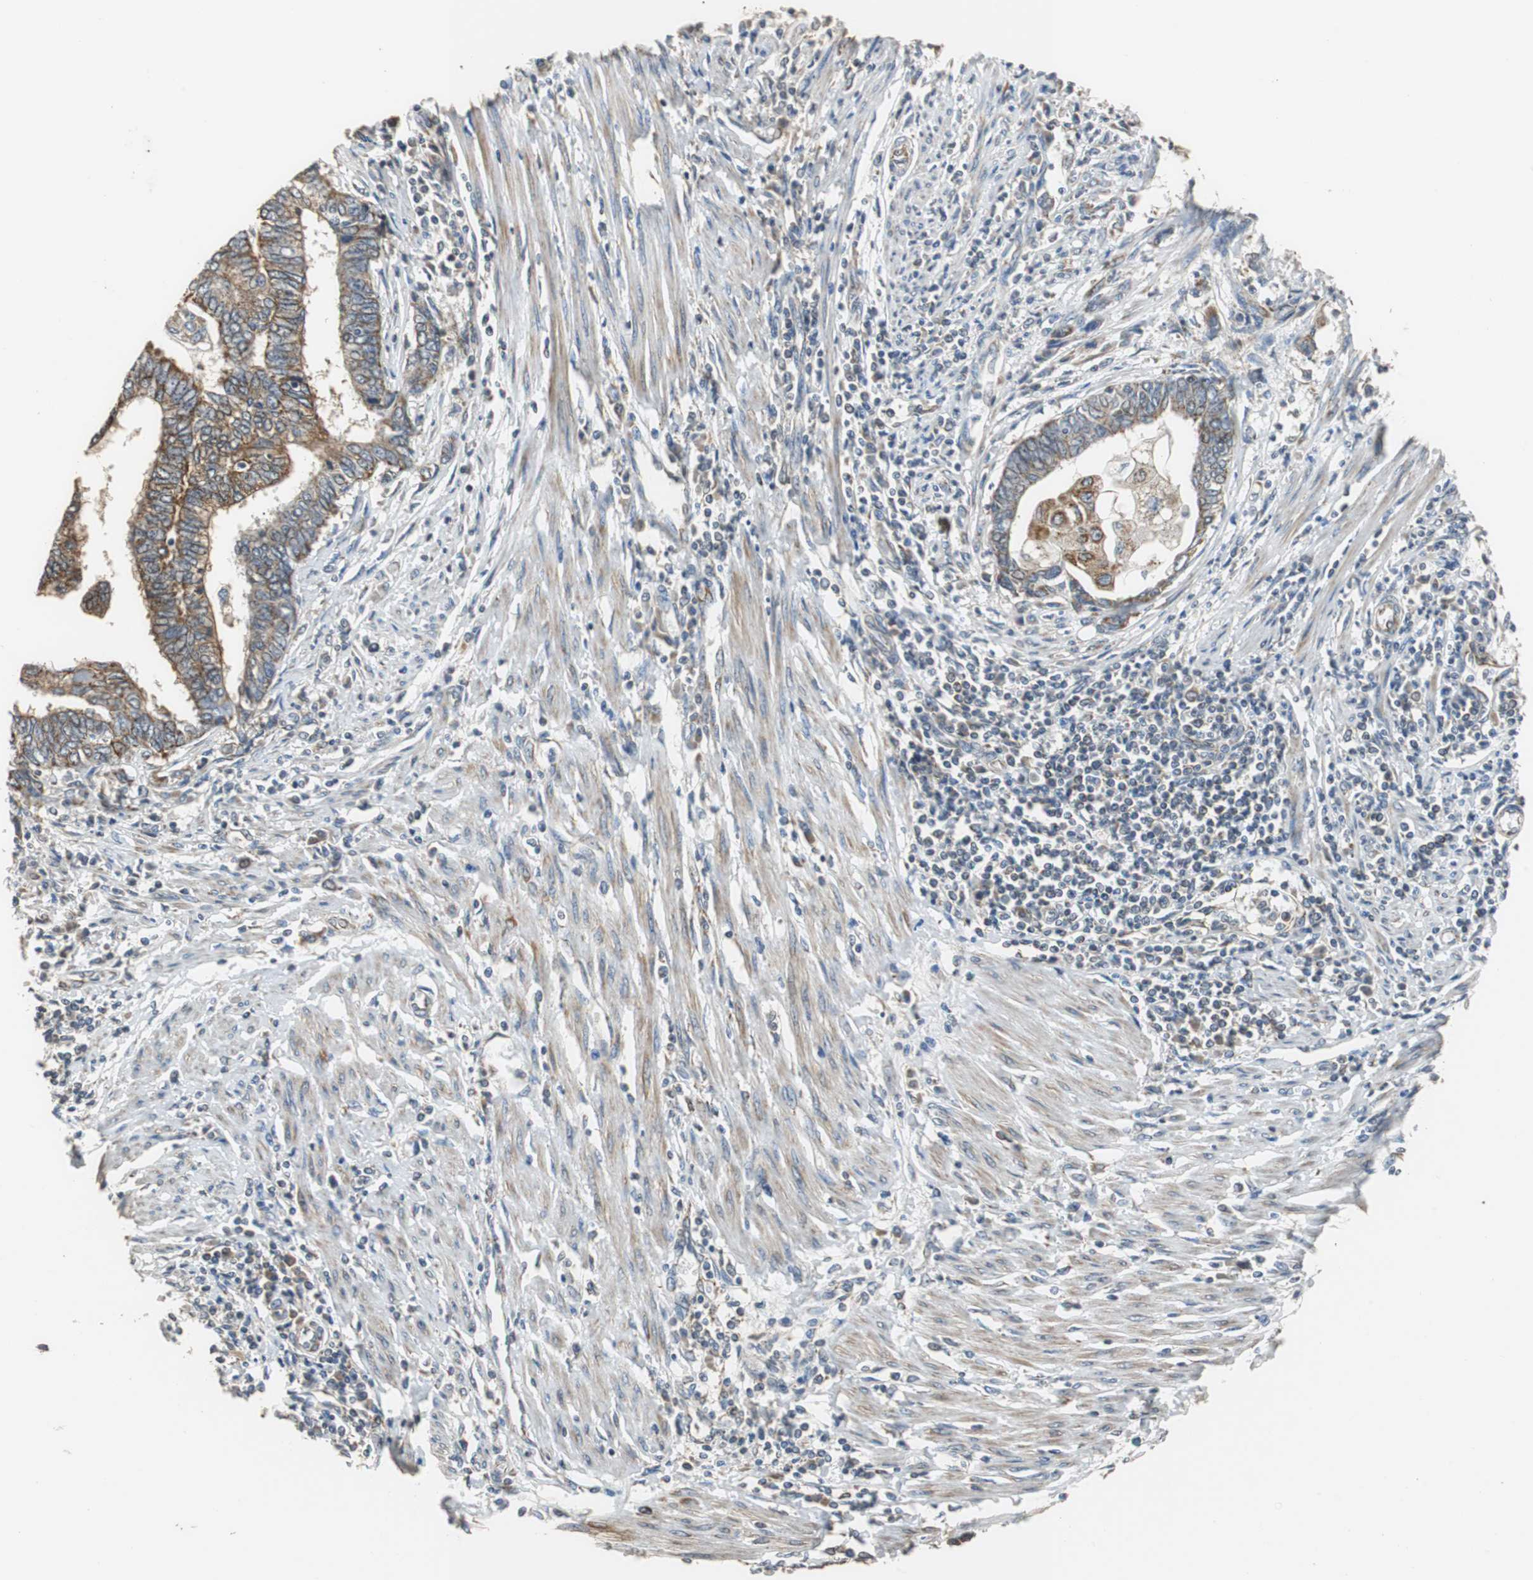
{"staining": {"intensity": "moderate", "quantity": ">75%", "location": "cytoplasmic/membranous"}, "tissue": "endometrial cancer", "cell_type": "Tumor cells", "image_type": "cancer", "snomed": [{"axis": "morphology", "description": "Adenocarcinoma, NOS"}, {"axis": "topography", "description": "Uterus"}, {"axis": "topography", "description": "Endometrium"}], "caption": "Human endometrial cancer (adenocarcinoma) stained with a brown dye demonstrates moderate cytoplasmic/membranous positive staining in approximately >75% of tumor cells.", "gene": "HMGCL", "patient": {"sex": "female", "age": 70}}